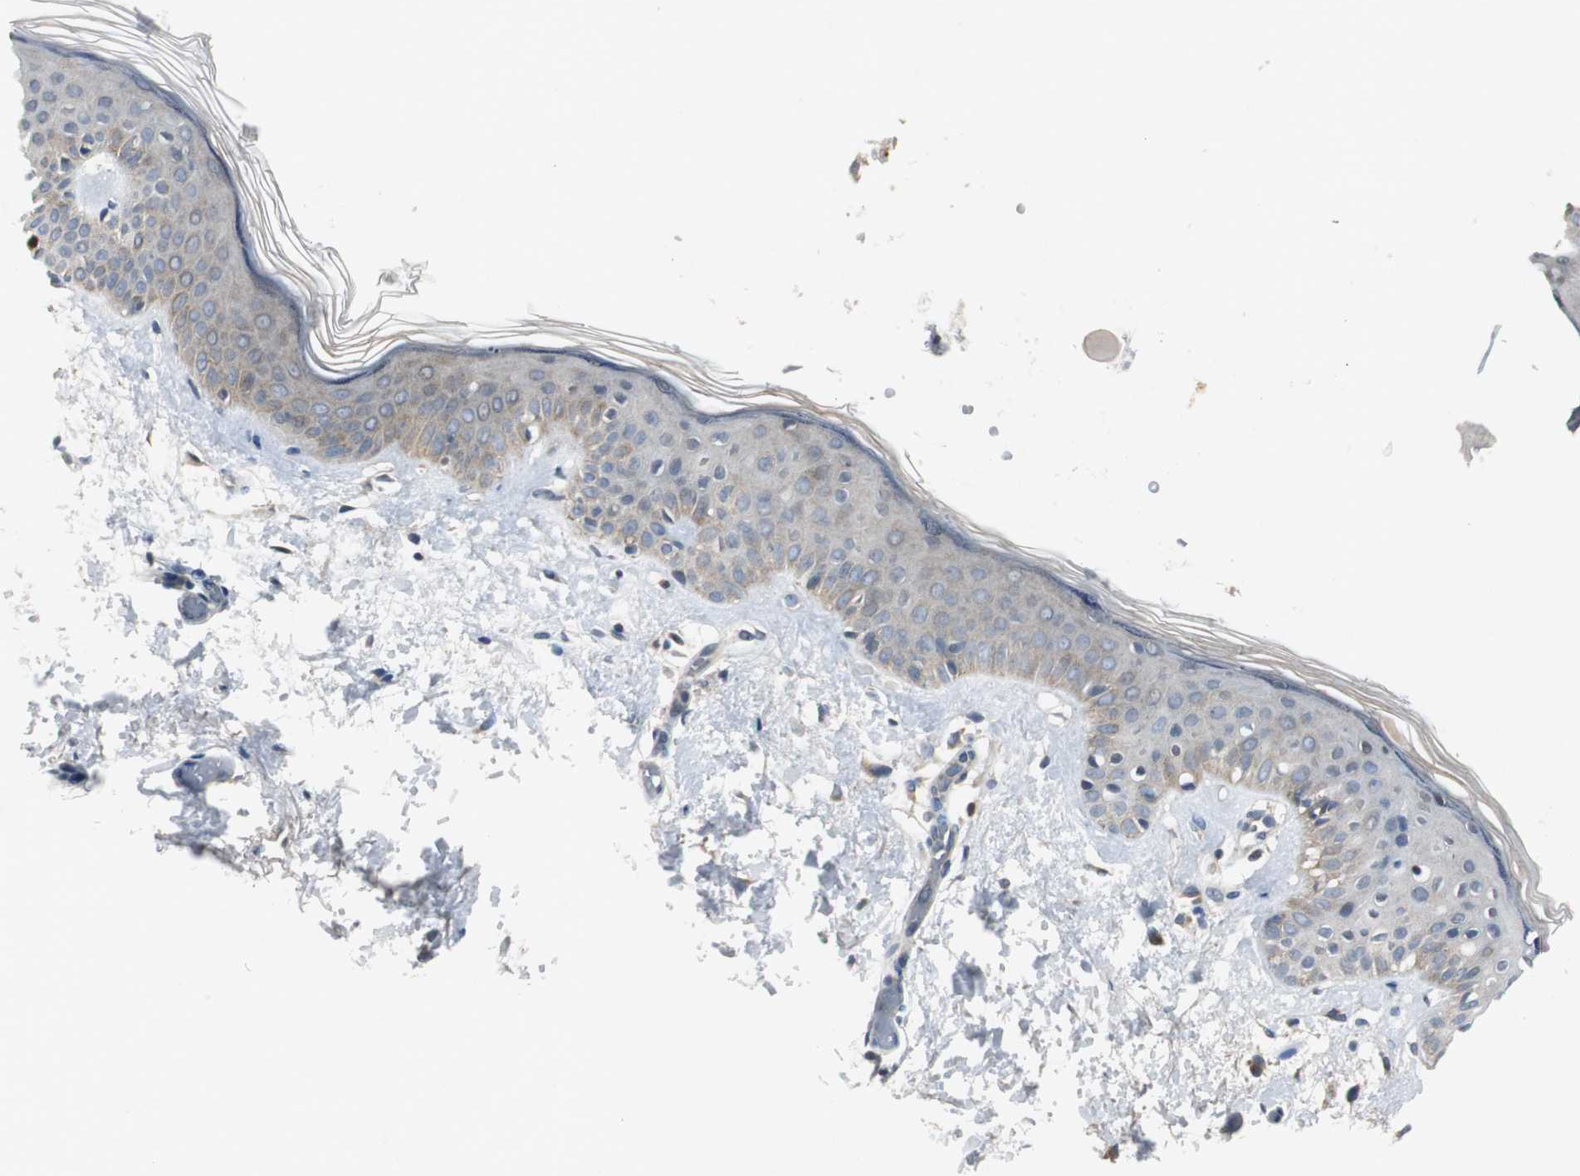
{"staining": {"intensity": "negative", "quantity": "none", "location": "none"}, "tissue": "skin", "cell_type": "Fibroblasts", "image_type": "normal", "snomed": [{"axis": "morphology", "description": "Normal tissue, NOS"}, {"axis": "topography", "description": "Skin"}], "caption": "Immunohistochemical staining of normal skin shows no significant positivity in fibroblasts.", "gene": "MYT1", "patient": {"sex": "female", "age": 56}}